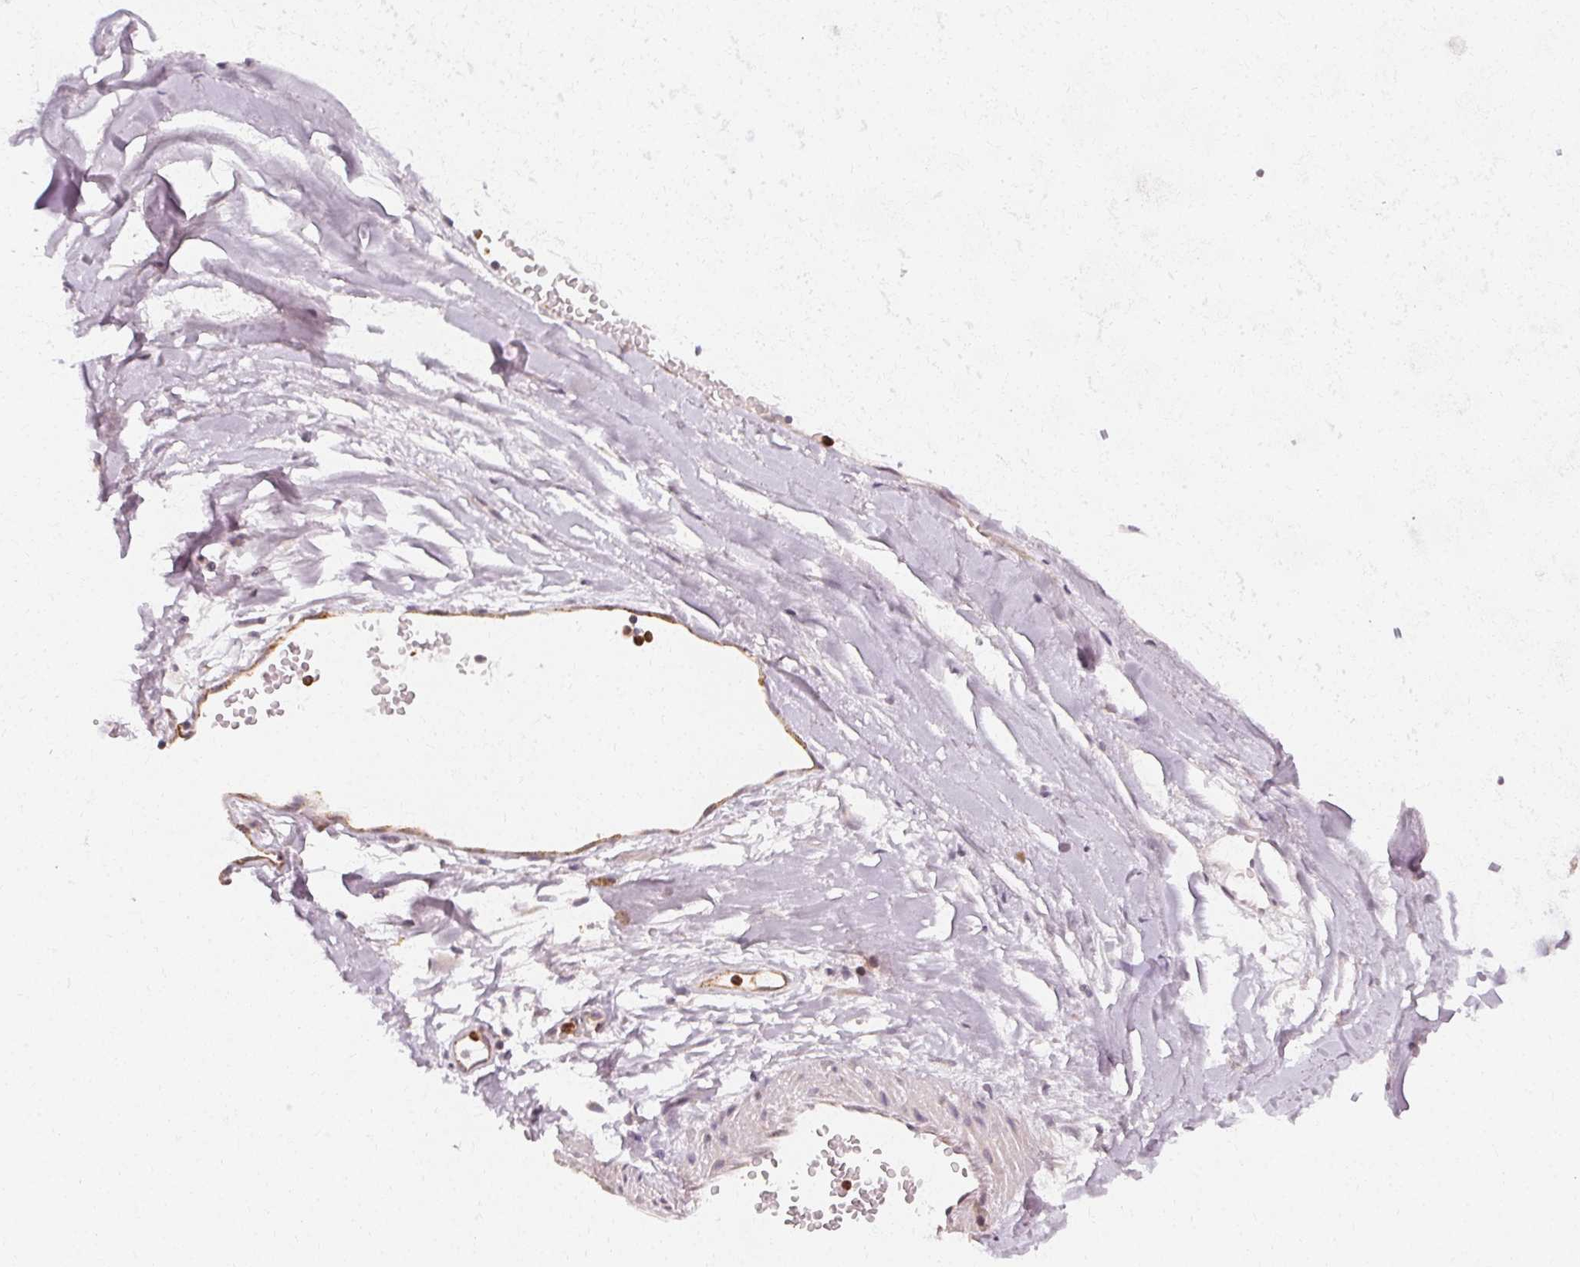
{"staining": {"intensity": "negative", "quantity": "none", "location": "none"}, "tissue": "soft tissue", "cell_type": "Fibroblasts", "image_type": "normal", "snomed": [{"axis": "morphology", "description": "Normal tissue, NOS"}, {"axis": "topography", "description": "Cartilage tissue"}, {"axis": "topography", "description": "Nasopharynx"}, {"axis": "topography", "description": "Thyroid gland"}], "caption": "This photomicrograph is of benign soft tissue stained with immunohistochemistry to label a protein in brown with the nuclei are counter-stained blue. There is no positivity in fibroblasts. Nuclei are stained in blue.", "gene": "CLCNKA", "patient": {"sex": "male", "age": 63}}